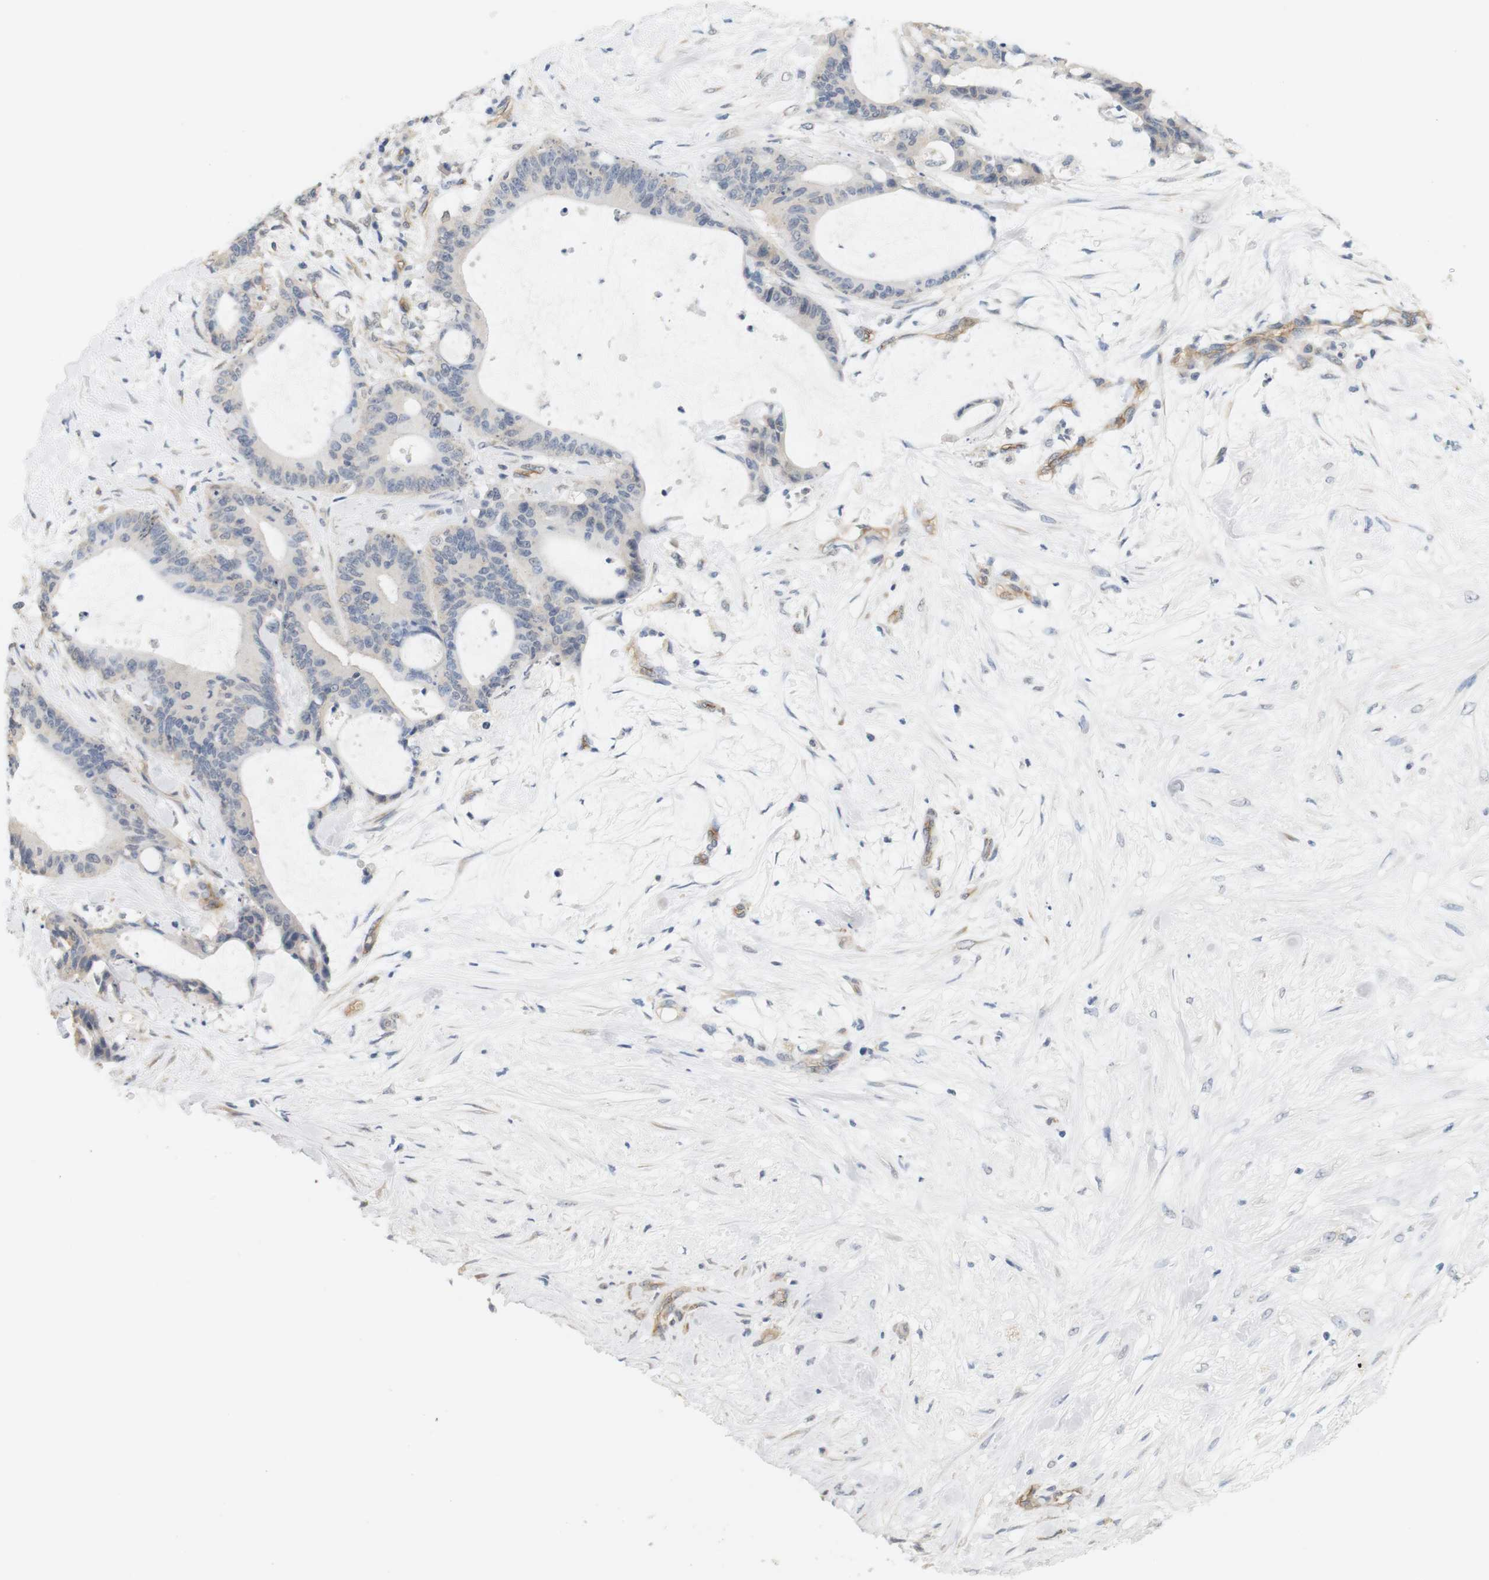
{"staining": {"intensity": "negative", "quantity": "none", "location": "none"}, "tissue": "liver cancer", "cell_type": "Tumor cells", "image_type": "cancer", "snomed": [{"axis": "morphology", "description": "Cholangiocarcinoma"}, {"axis": "topography", "description": "Liver"}], "caption": "Immunohistochemistry (IHC) image of neoplastic tissue: human liver cancer (cholangiocarcinoma) stained with DAB (3,3'-diaminobenzidine) demonstrates no significant protein expression in tumor cells.", "gene": "OSR1", "patient": {"sex": "female", "age": 73}}